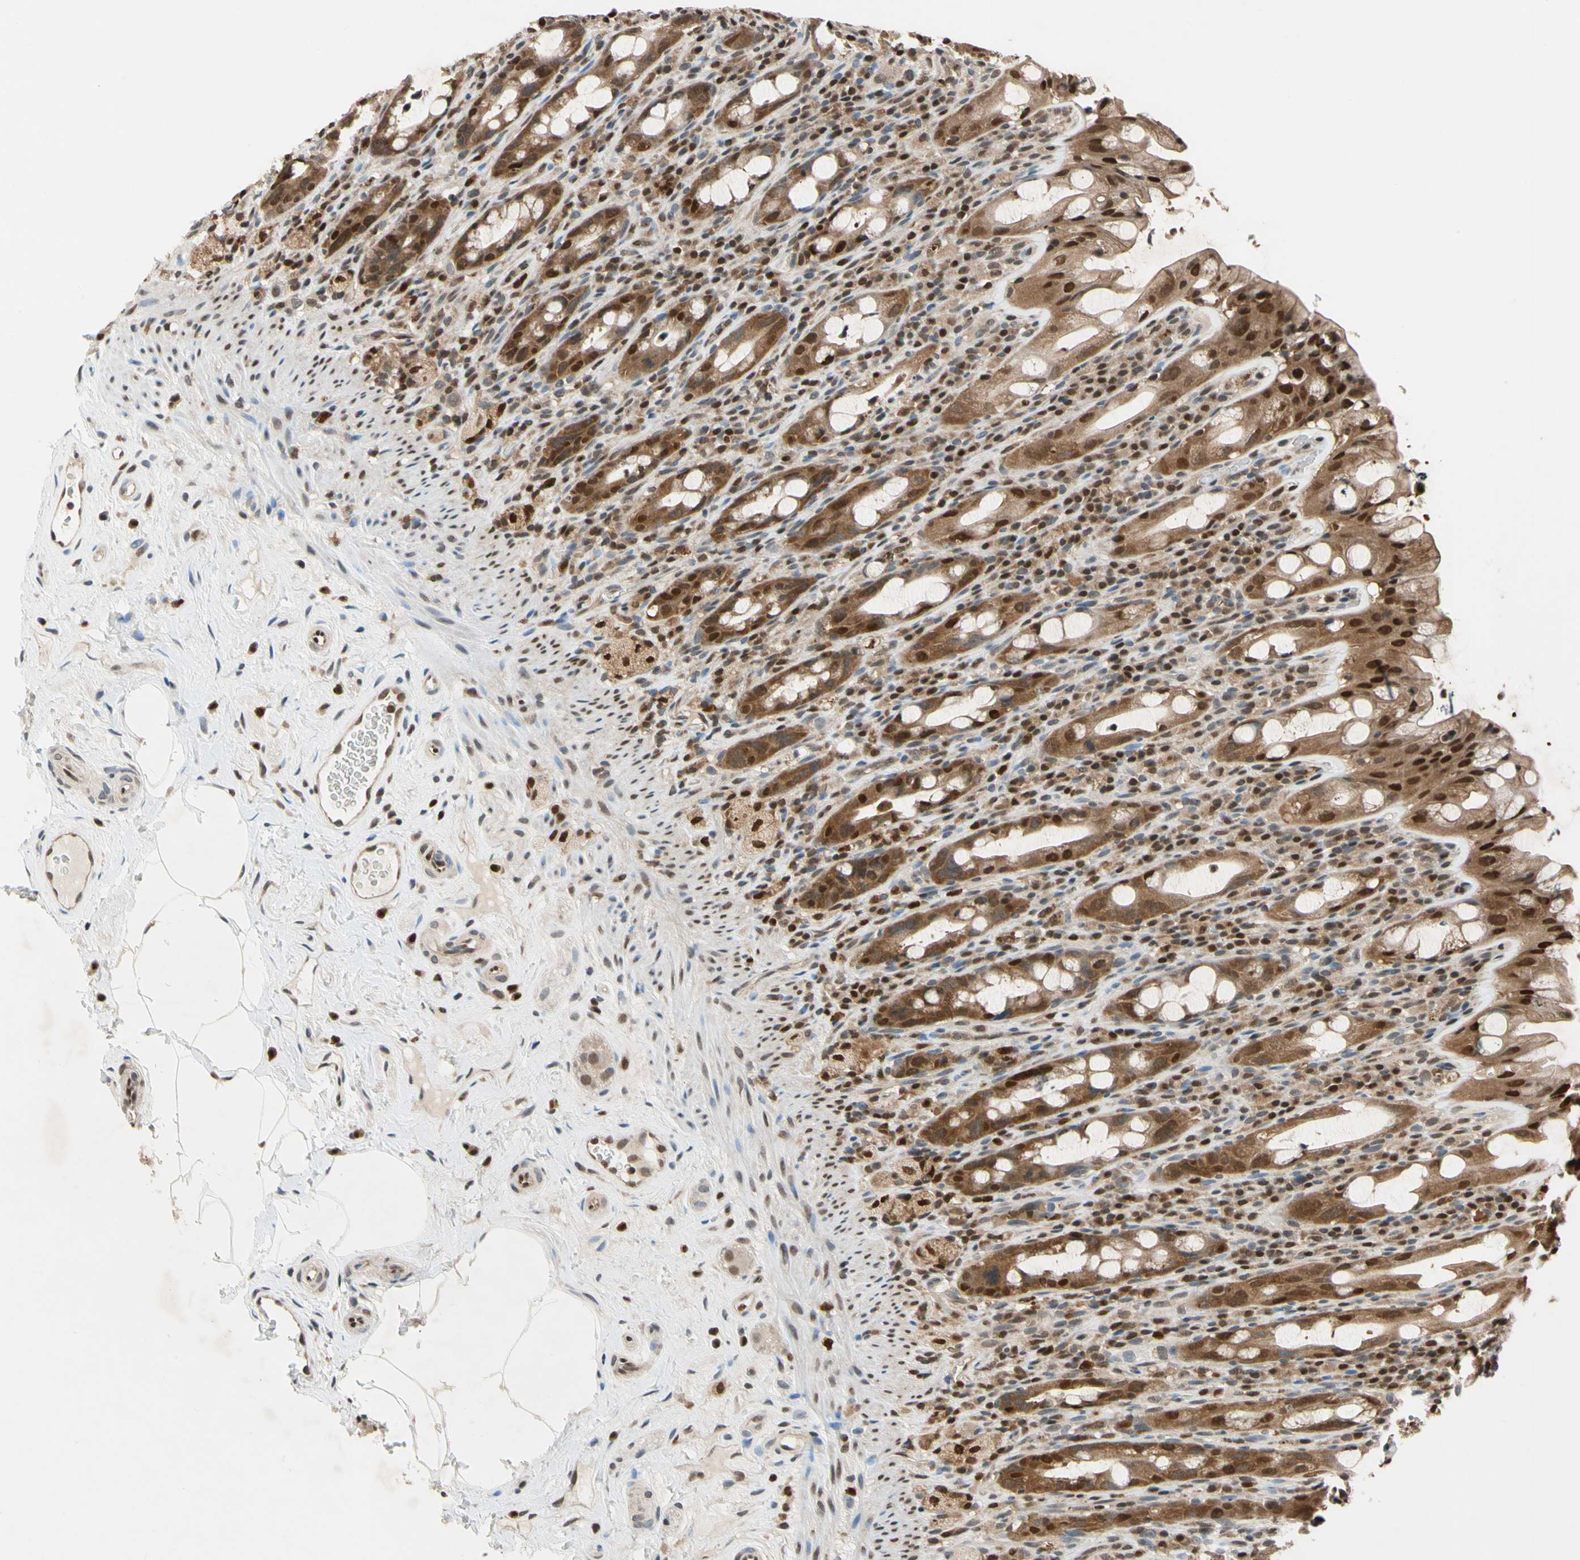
{"staining": {"intensity": "strong", "quantity": ">75%", "location": "cytoplasmic/membranous,nuclear"}, "tissue": "rectum", "cell_type": "Glandular cells", "image_type": "normal", "snomed": [{"axis": "morphology", "description": "Normal tissue, NOS"}, {"axis": "topography", "description": "Rectum"}], "caption": "High-power microscopy captured an IHC histopathology image of benign rectum, revealing strong cytoplasmic/membranous,nuclear positivity in approximately >75% of glandular cells.", "gene": "GSR", "patient": {"sex": "male", "age": 44}}